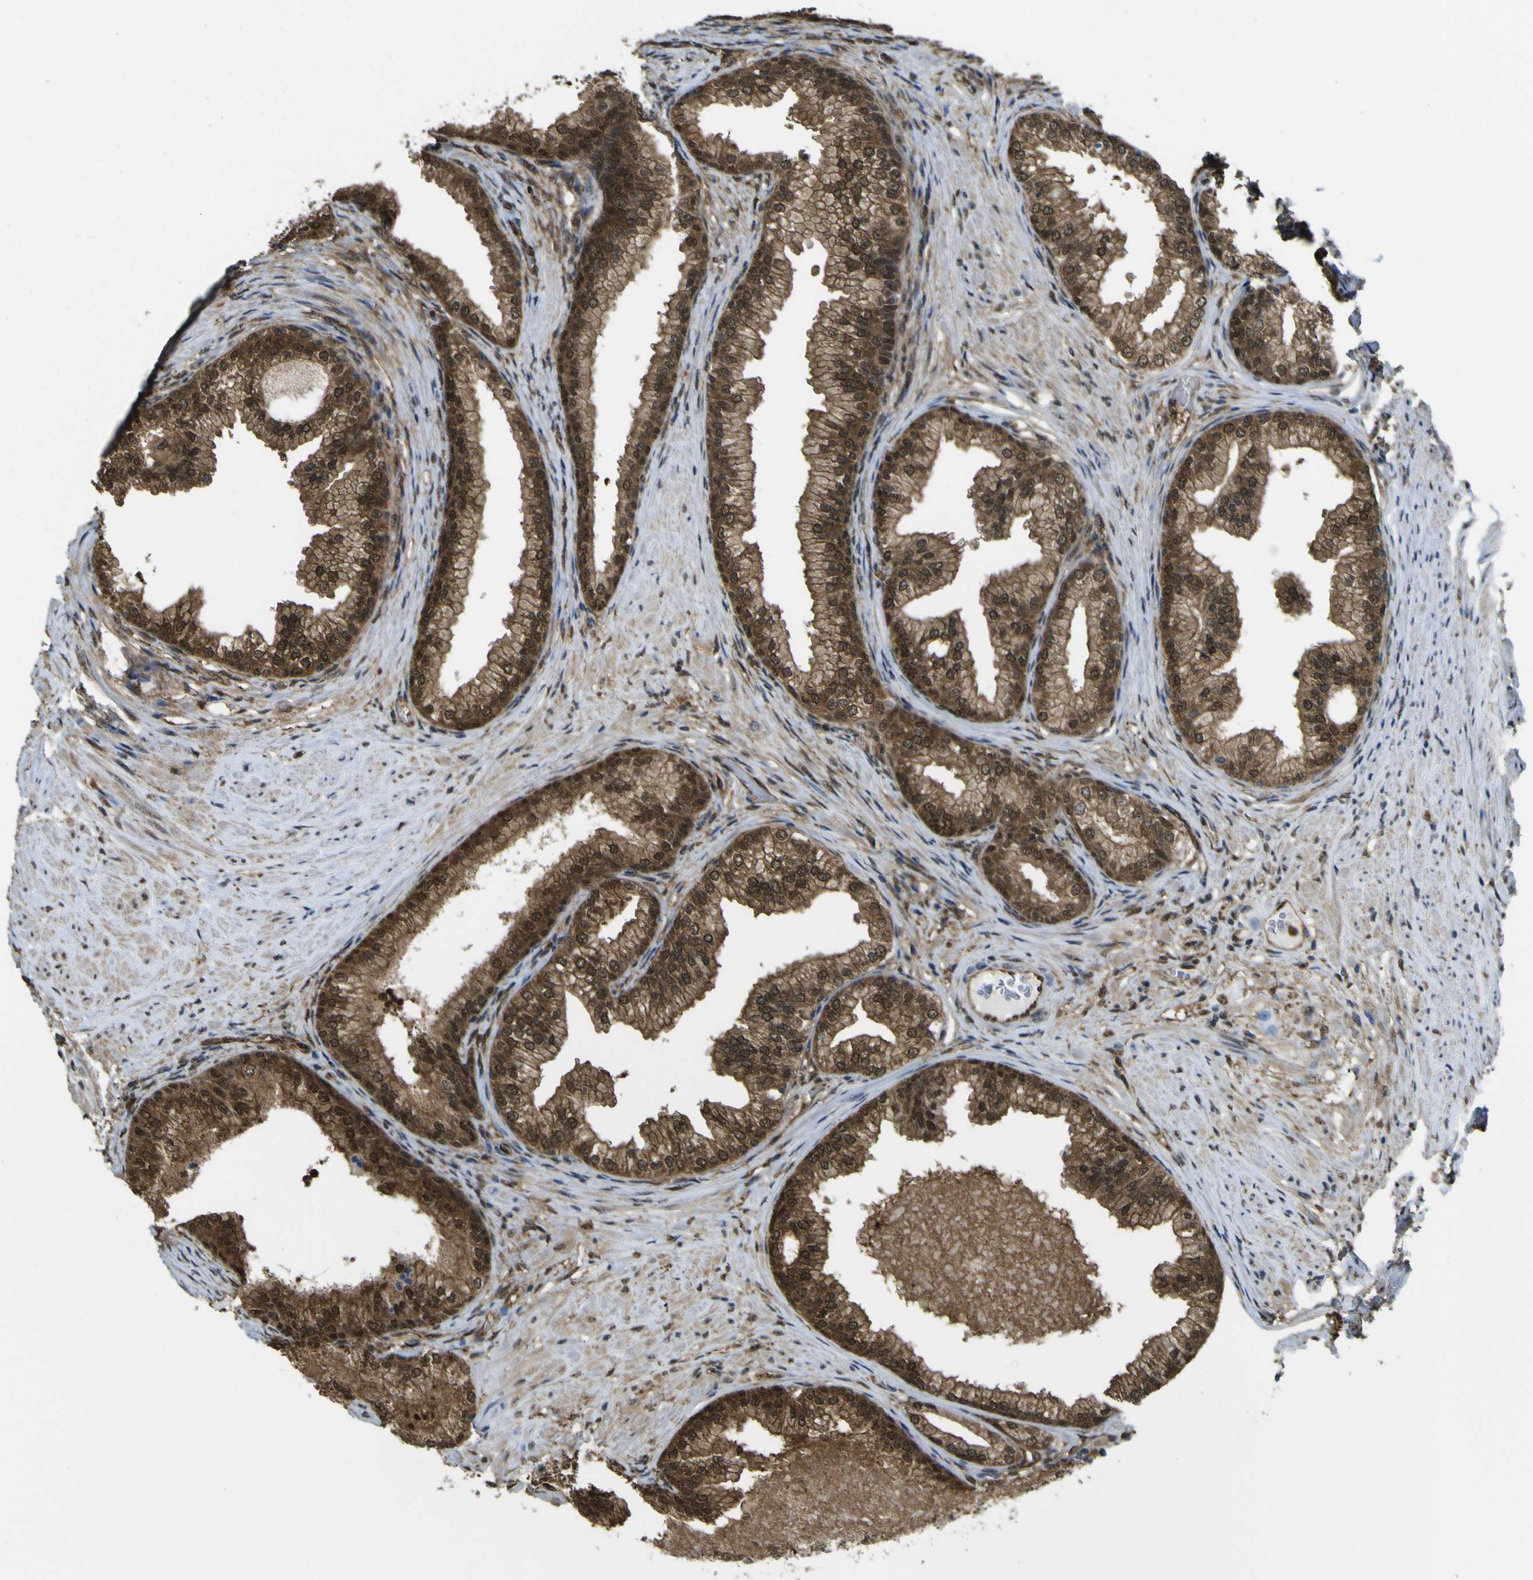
{"staining": {"intensity": "strong", "quantity": ">75%", "location": "cytoplasmic/membranous,nuclear"}, "tissue": "prostate", "cell_type": "Glandular cells", "image_type": "normal", "snomed": [{"axis": "morphology", "description": "Normal tissue, NOS"}, {"axis": "morphology", "description": "Urothelial carcinoma, Low grade"}, {"axis": "topography", "description": "Urinary bladder"}, {"axis": "topography", "description": "Prostate"}], "caption": "Glandular cells exhibit strong cytoplasmic/membranous,nuclear expression in approximately >75% of cells in benign prostate. Nuclei are stained in blue.", "gene": "YWHAG", "patient": {"sex": "male", "age": 60}}